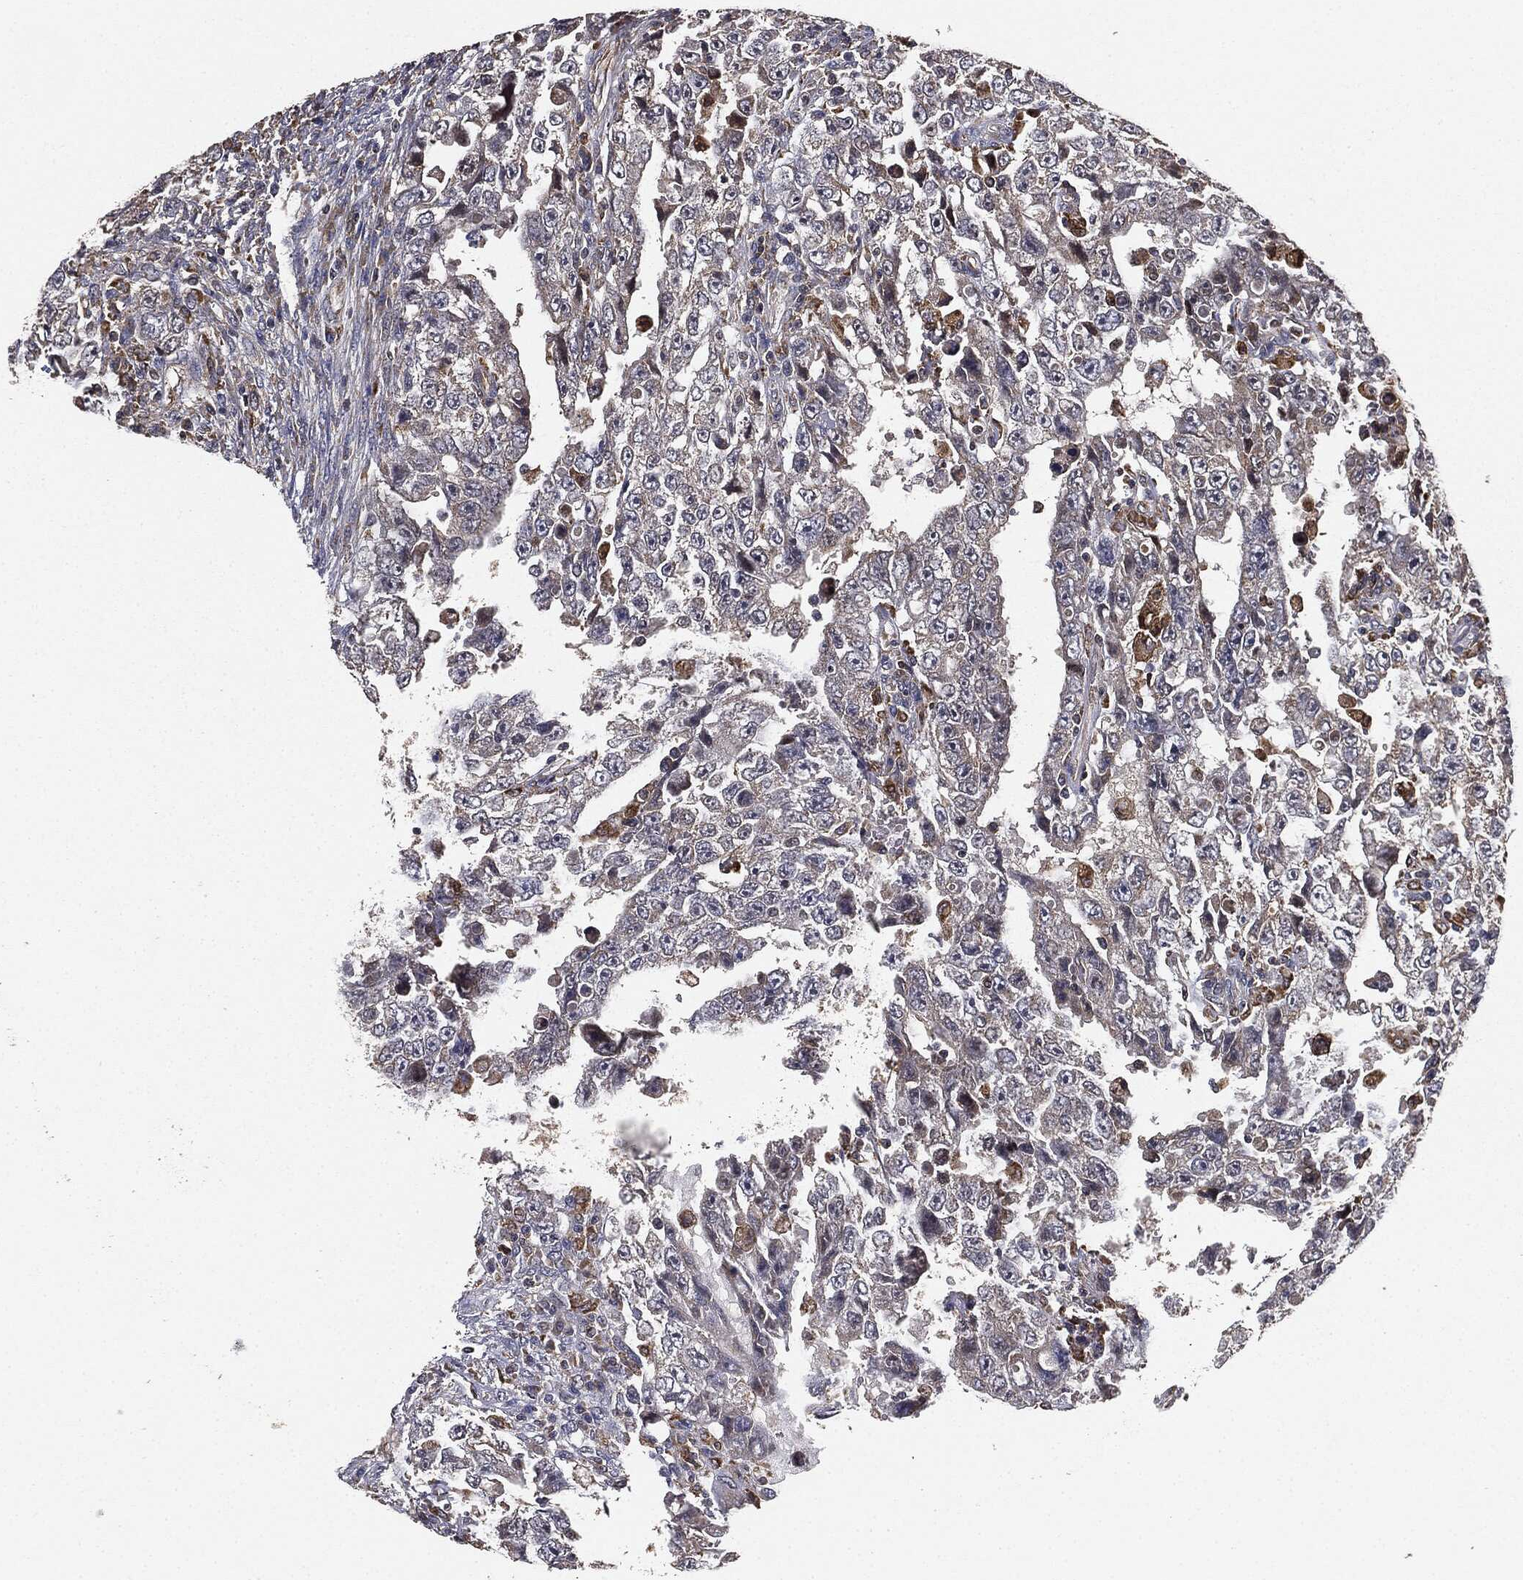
{"staining": {"intensity": "negative", "quantity": "none", "location": "none"}, "tissue": "testis cancer", "cell_type": "Tumor cells", "image_type": "cancer", "snomed": [{"axis": "morphology", "description": "Carcinoma, Embryonal, NOS"}, {"axis": "topography", "description": "Testis"}], "caption": "Tumor cells show no significant protein staining in testis cancer. Brightfield microscopy of immunohistochemistry (IHC) stained with DAB (brown) and hematoxylin (blue), captured at high magnification.", "gene": "MIER2", "patient": {"sex": "male", "age": 26}}